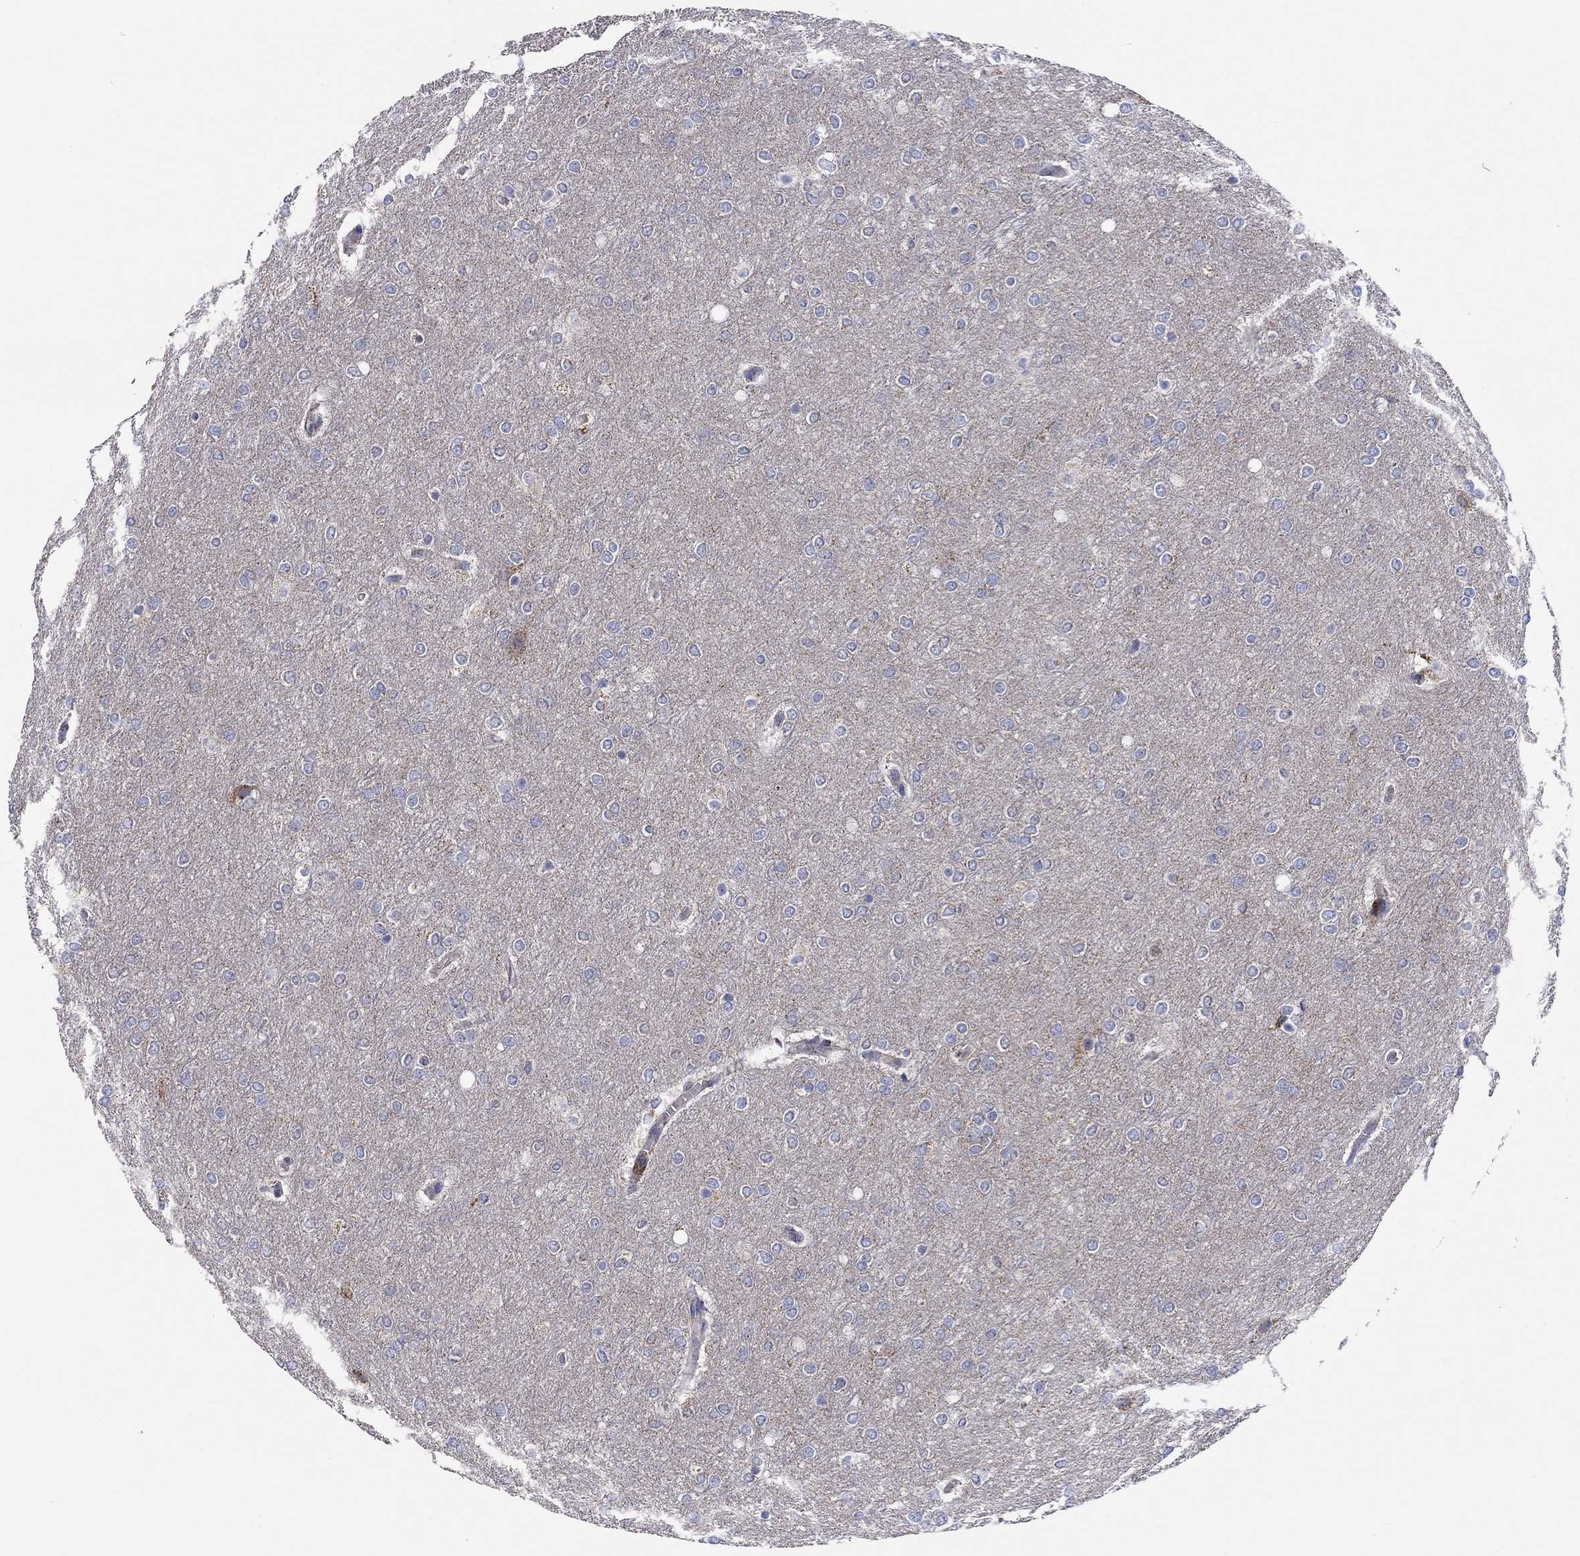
{"staining": {"intensity": "negative", "quantity": "none", "location": "none"}, "tissue": "glioma", "cell_type": "Tumor cells", "image_type": "cancer", "snomed": [{"axis": "morphology", "description": "Glioma, malignant, High grade"}, {"axis": "topography", "description": "Brain"}], "caption": "The histopathology image shows no staining of tumor cells in high-grade glioma (malignant). (Immunohistochemistry (ihc), brightfield microscopy, high magnification).", "gene": "RCAN1", "patient": {"sex": "female", "age": 61}}